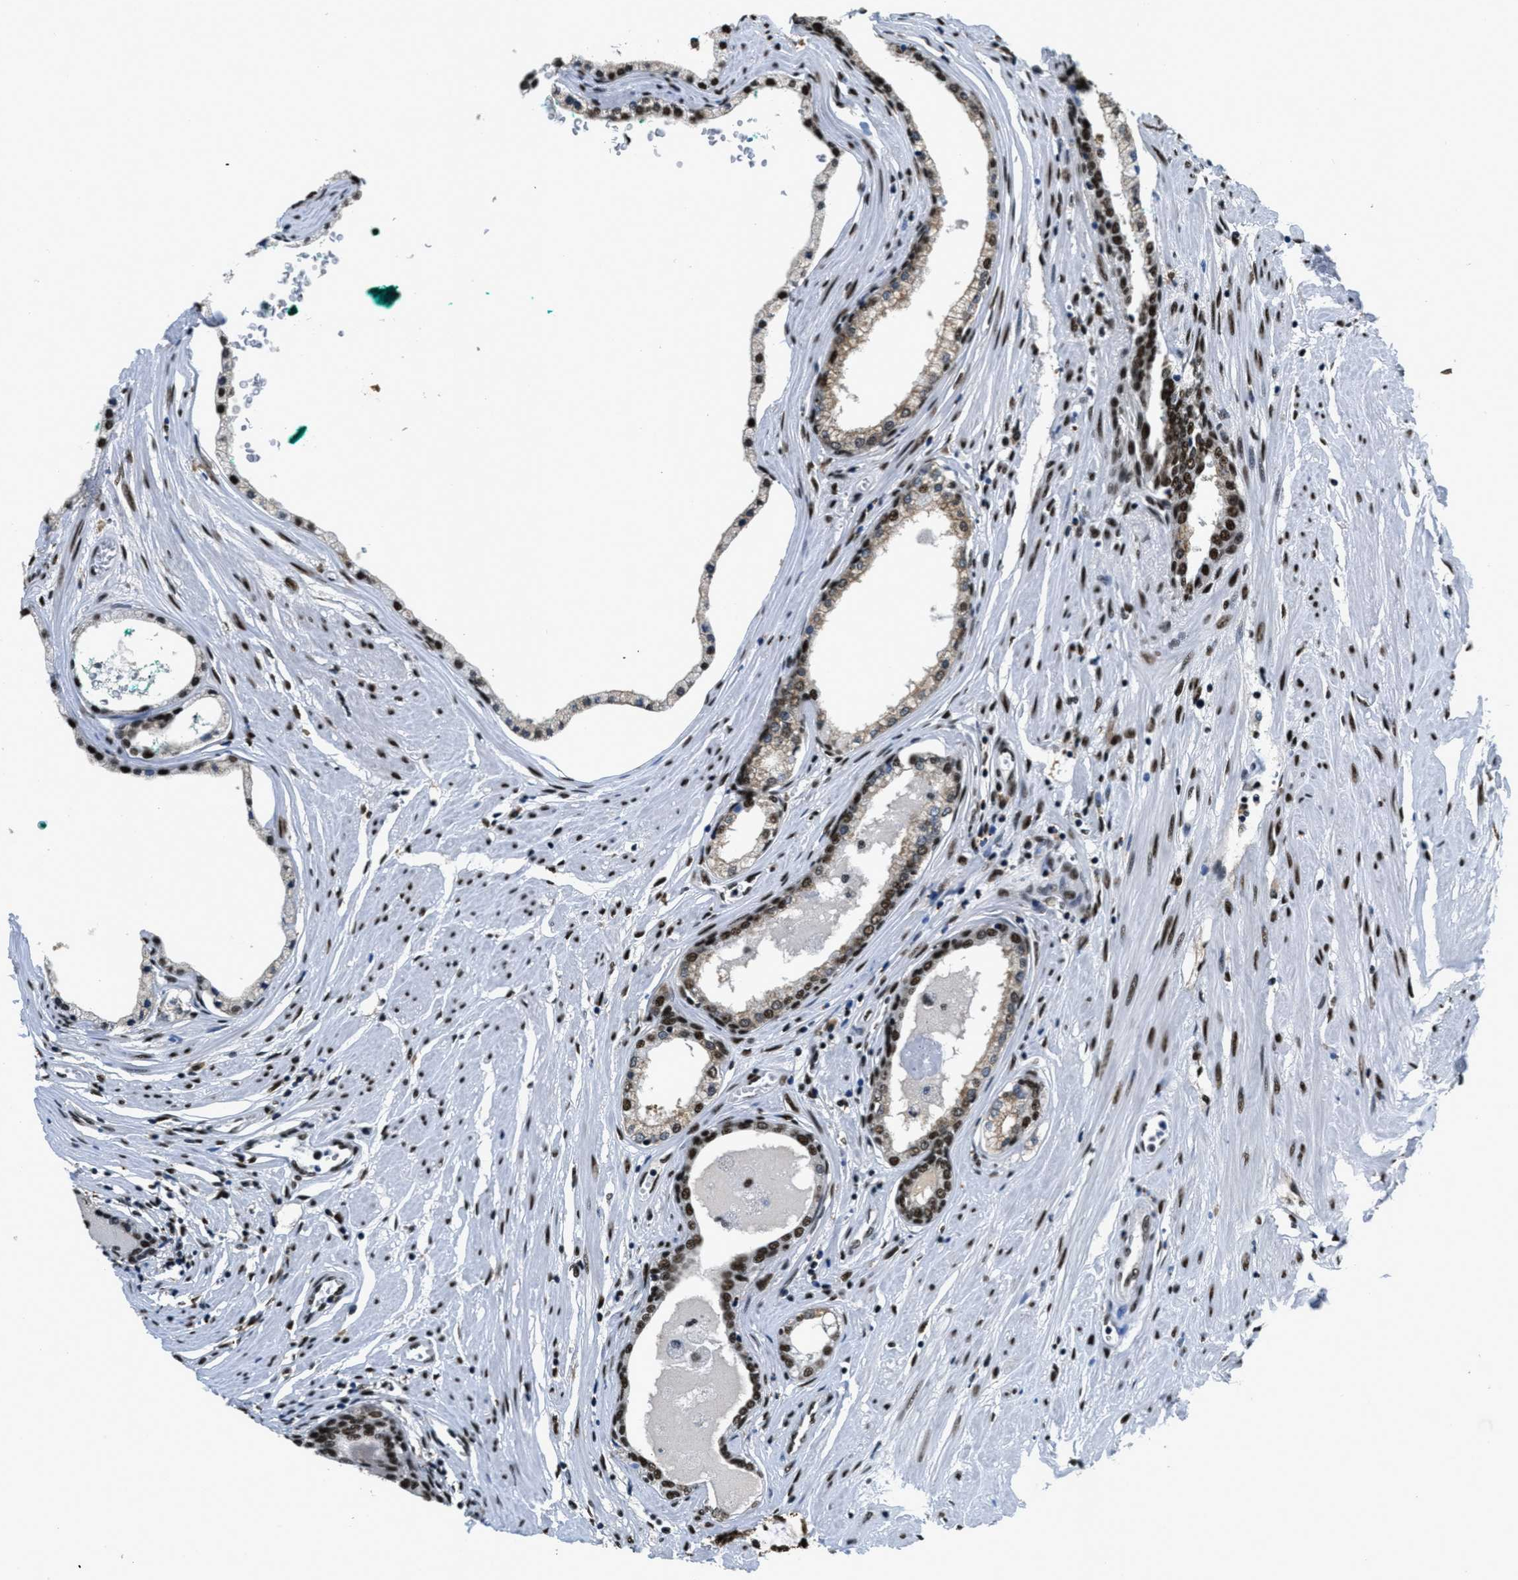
{"staining": {"intensity": "strong", "quantity": ">75%", "location": "nuclear"}, "tissue": "prostate cancer", "cell_type": "Tumor cells", "image_type": "cancer", "snomed": [{"axis": "morphology", "description": "Adenocarcinoma, Low grade"}, {"axis": "topography", "description": "Prostate"}], "caption": "Protein staining shows strong nuclear positivity in about >75% of tumor cells in prostate adenocarcinoma (low-grade). (Stains: DAB in brown, nuclei in blue, Microscopy: brightfield microscopy at high magnification).", "gene": "SSB", "patient": {"sex": "male", "age": 63}}